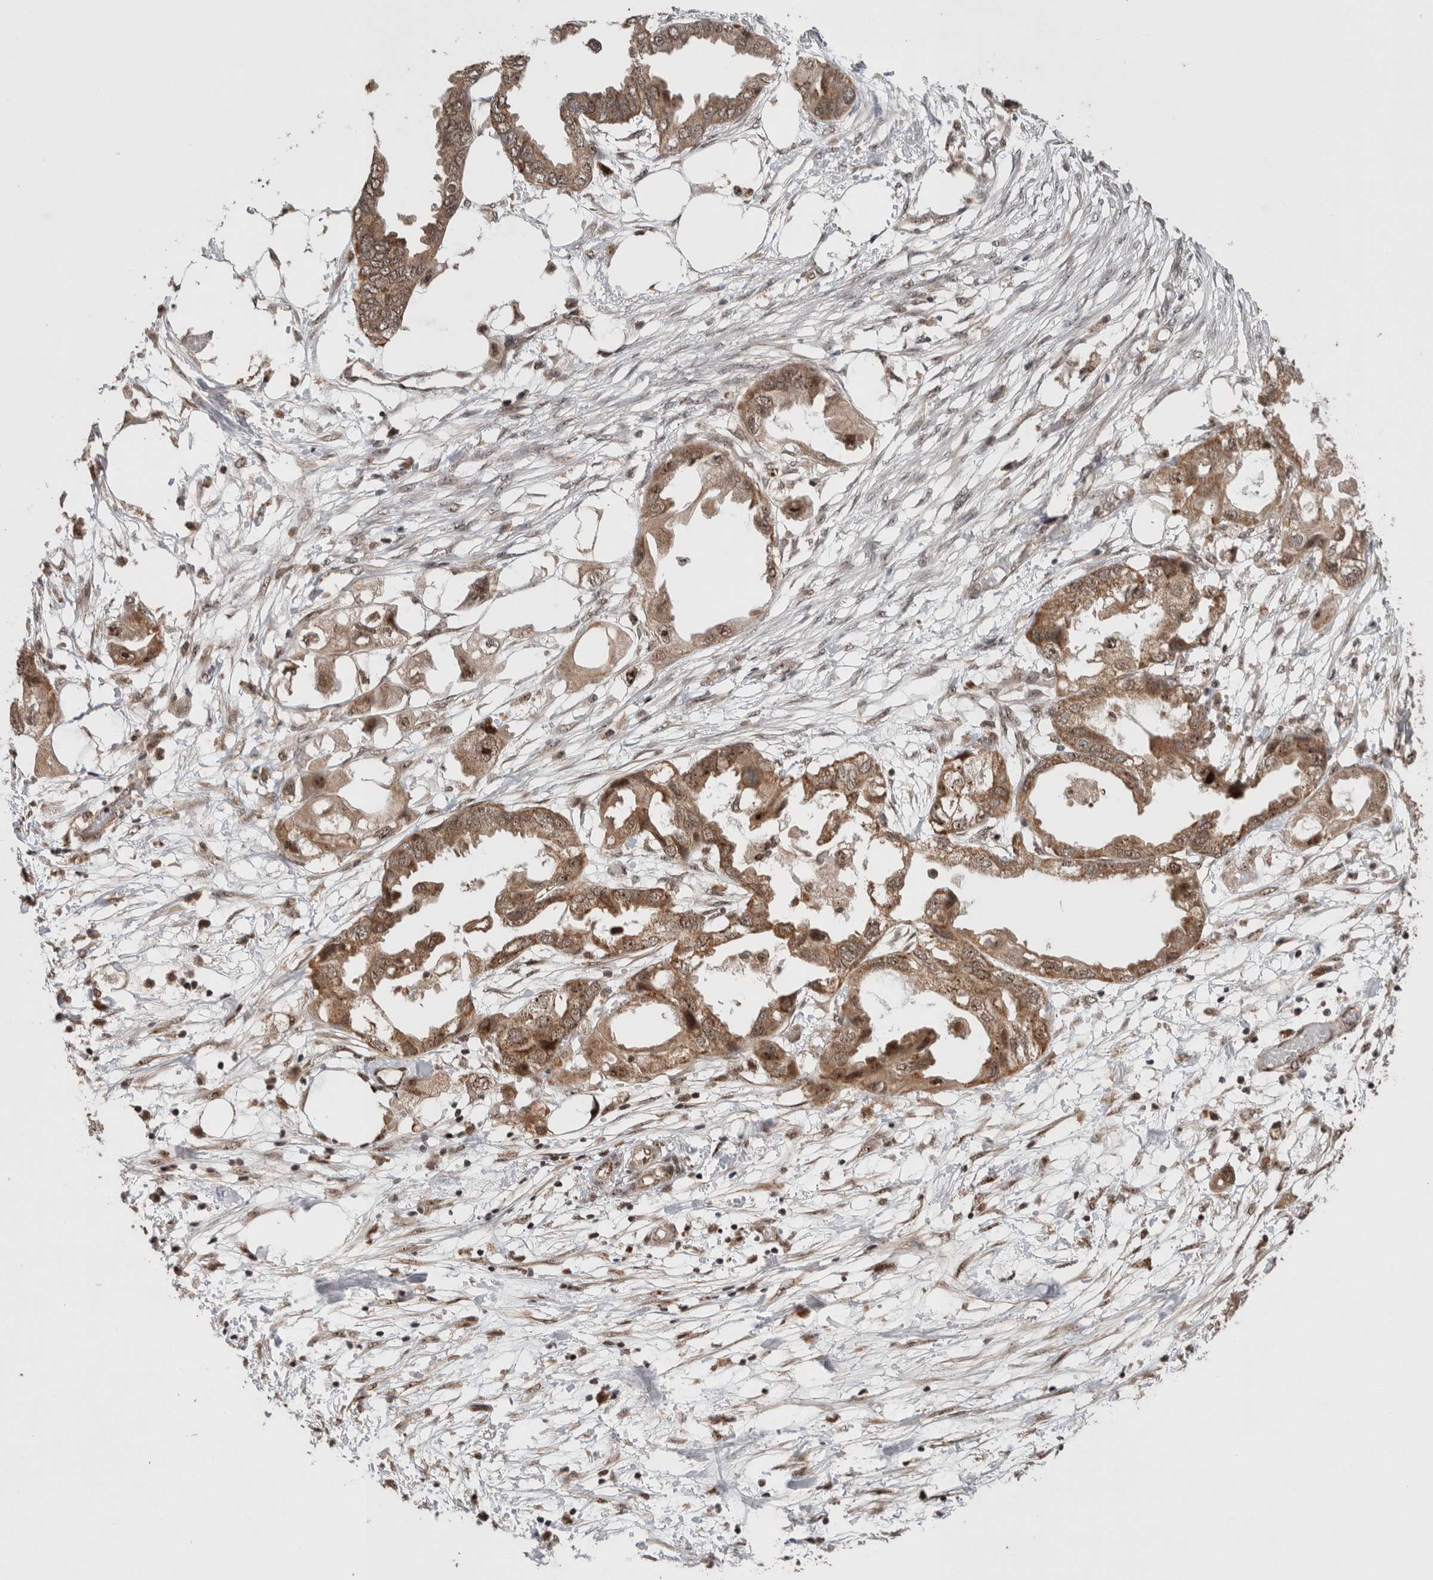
{"staining": {"intensity": "moderate", "quantity": ">75%", "location": "cytoplasmic/membranous,nuclear"}, "tissue": "endometrial cancer", "cell_type": "Tumor cells", "image_type": "cancer", "snomed": [{"axis": "morphology", "description": "Adenocarcinoma, NOS"}, {"axis": "morphology", "description": "Adenocarcinoma, metastatic, NOS"}, {"axis": "topography", "description": "Adipose tissue"}, {"axis": "topography", "description": "Endometrium"}], "caption": "Endometrial adenocarcinoma was stained to show a protein in brown. There is medium levels of moderate cytoplasmic/membranous and nuclear staining in about >75% of tumor cells. (IHC, brightfield microscopy, high magnification).", "gene": "MPHOSPH6", "patient": {"sex": "female", "age": 67}}